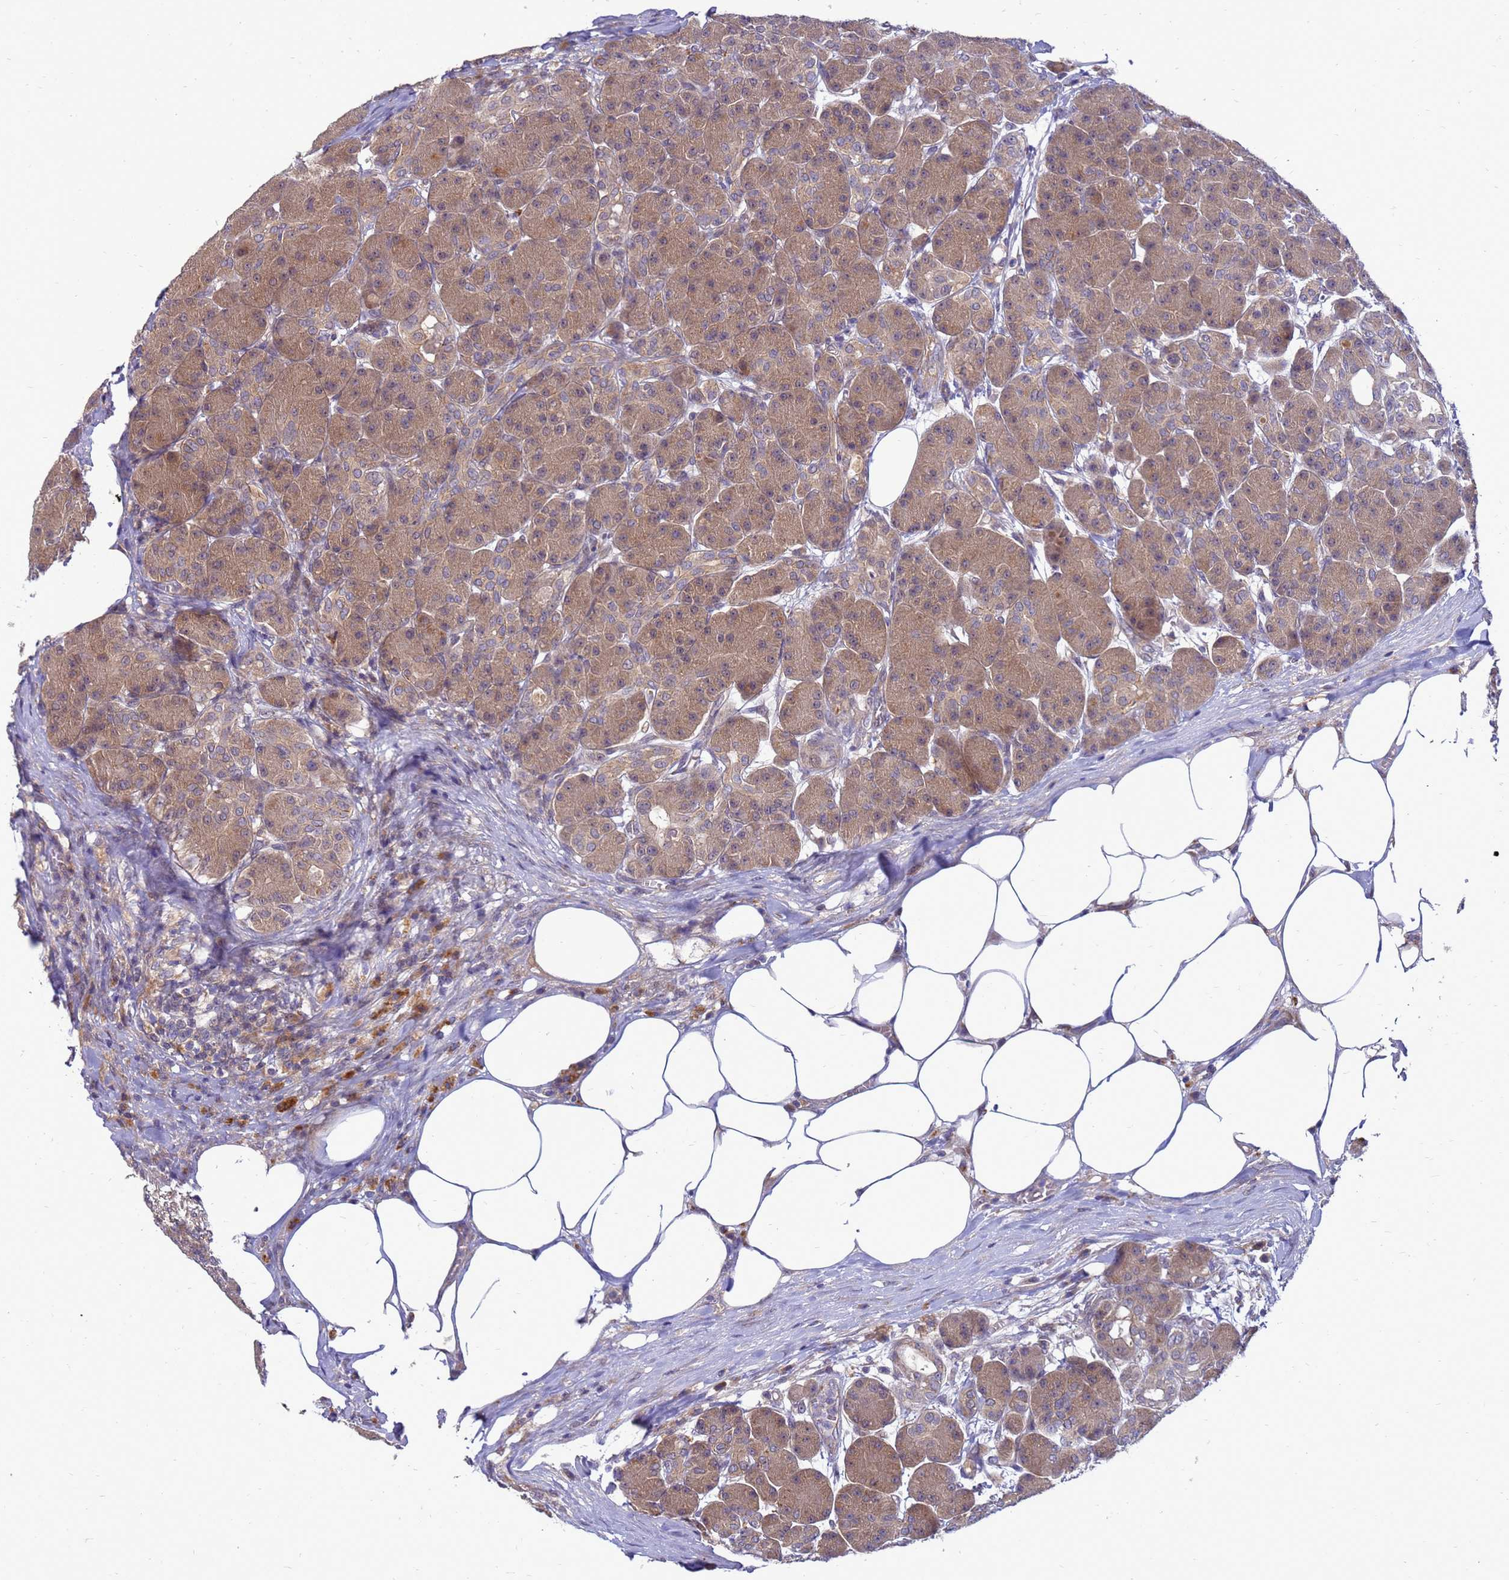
{"staining": {"intensity": "moderate", "quantity": ">75%", "location": "cytoplasmic/membranous"}, "tissue": "pancreas", "cell_type": "Exocrine glandular cells", "image_type": "normal", "snomed": [{"axis": "morphology", "description": "Normal tissue, NOS"}, {"axis": "topography", "description": "Pancreas"}], "caption": "DAB immunohistochemical staining of unremarkable human pancreas displays moderate cytoplasmic/membranous protein staining in about >75% of exocrine glandular cells.", "gene": "ENOPH1", "patient": {"sex": "male", "age": 63}}